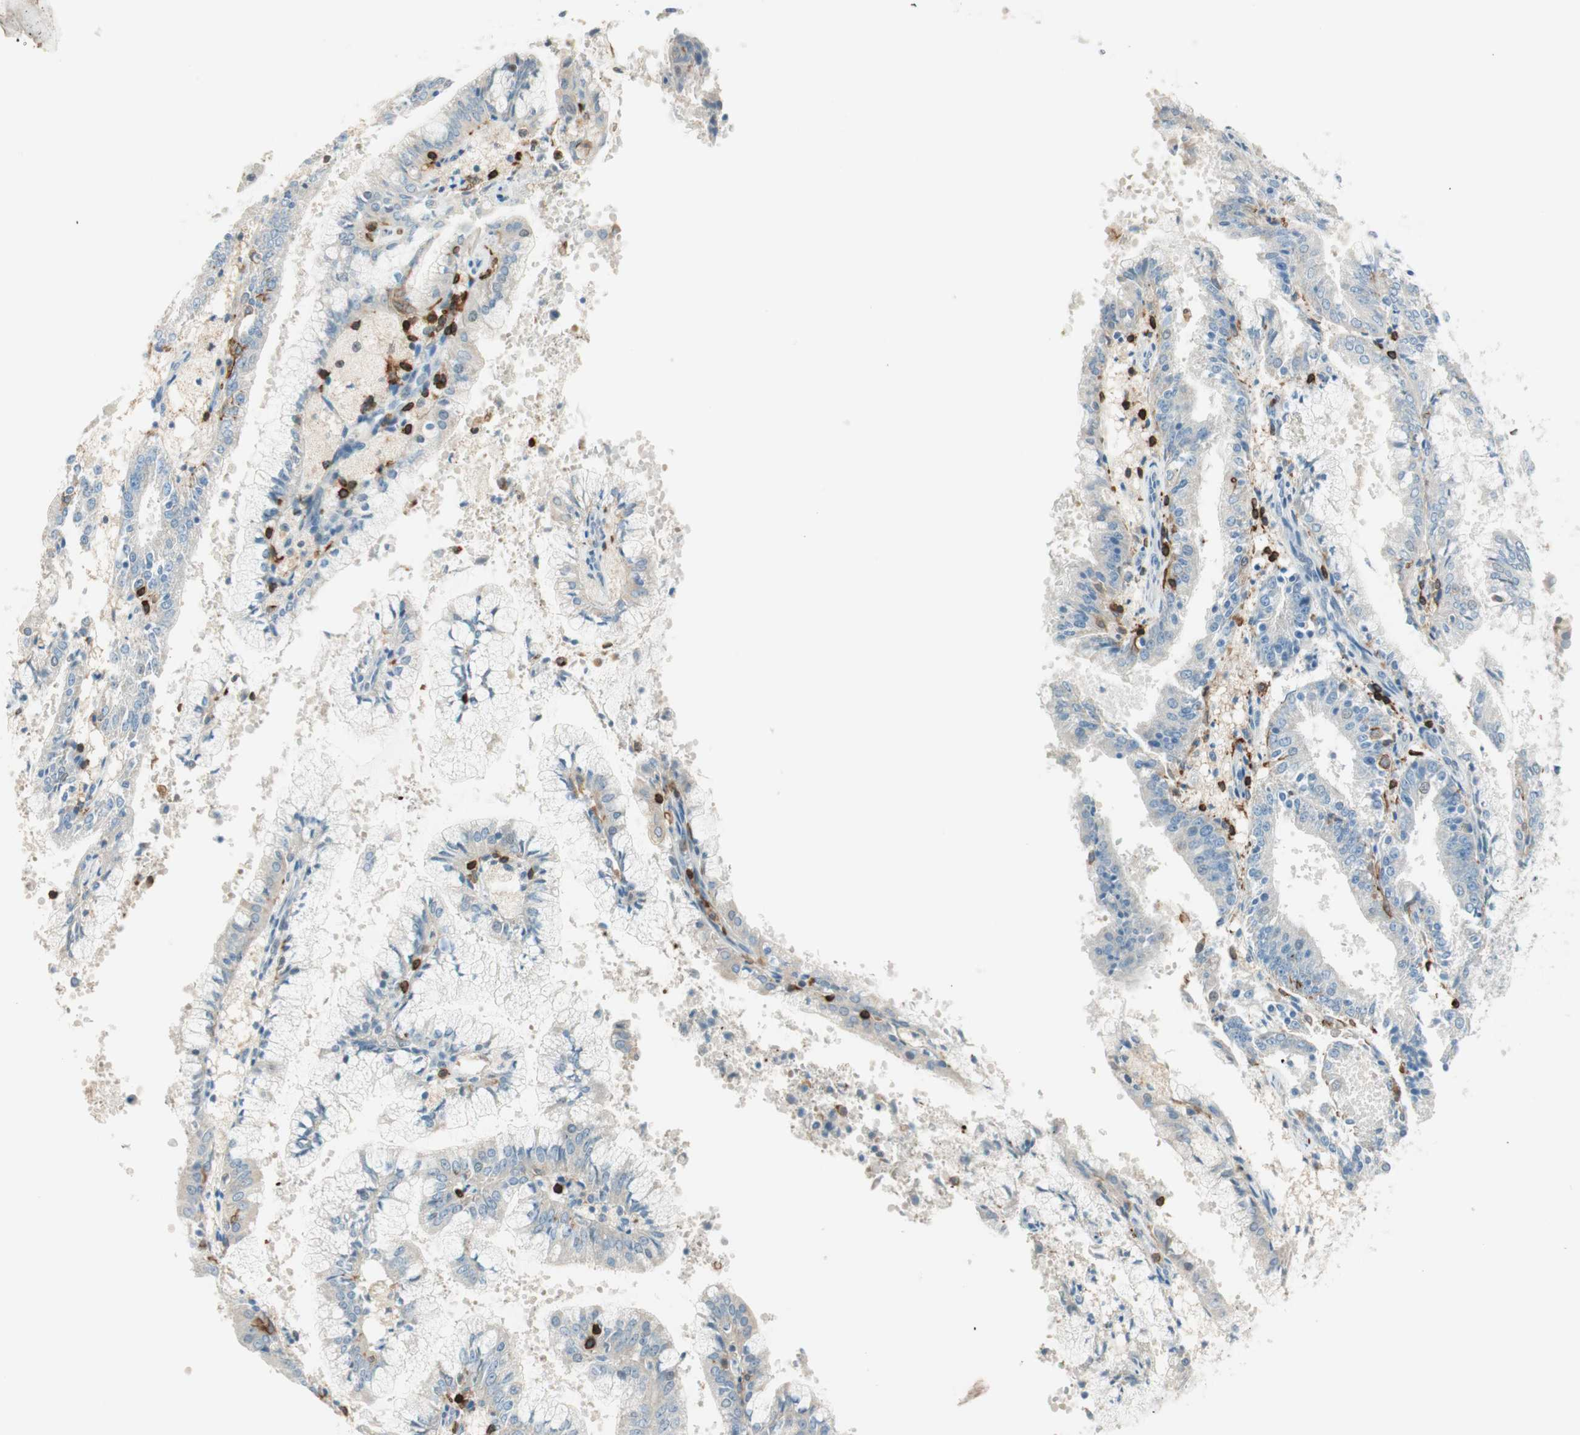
{"staining": {"intensity": "weak", "quantity": "25%-75%", "location": "cytoplasmic/membranous"}, "tissue": "endometrial cancer", "cell_type": "Tumor cells", "image_type": "cancer", "snomed": [{"axis": "morphology", "description": "Adenocarcinoma, NOS"}, {"axis": "topography", "description": "Endometrium"}], "caption": "Immunohistochemical staining of human adenocarcinoma (endometrial) displays low levels of weak cytoplasmic/membranous protein positivity in approximately 25%-75% of tumor cells.", "gene": "HPGD", "patient": {"sex": "female", "age": 63}}